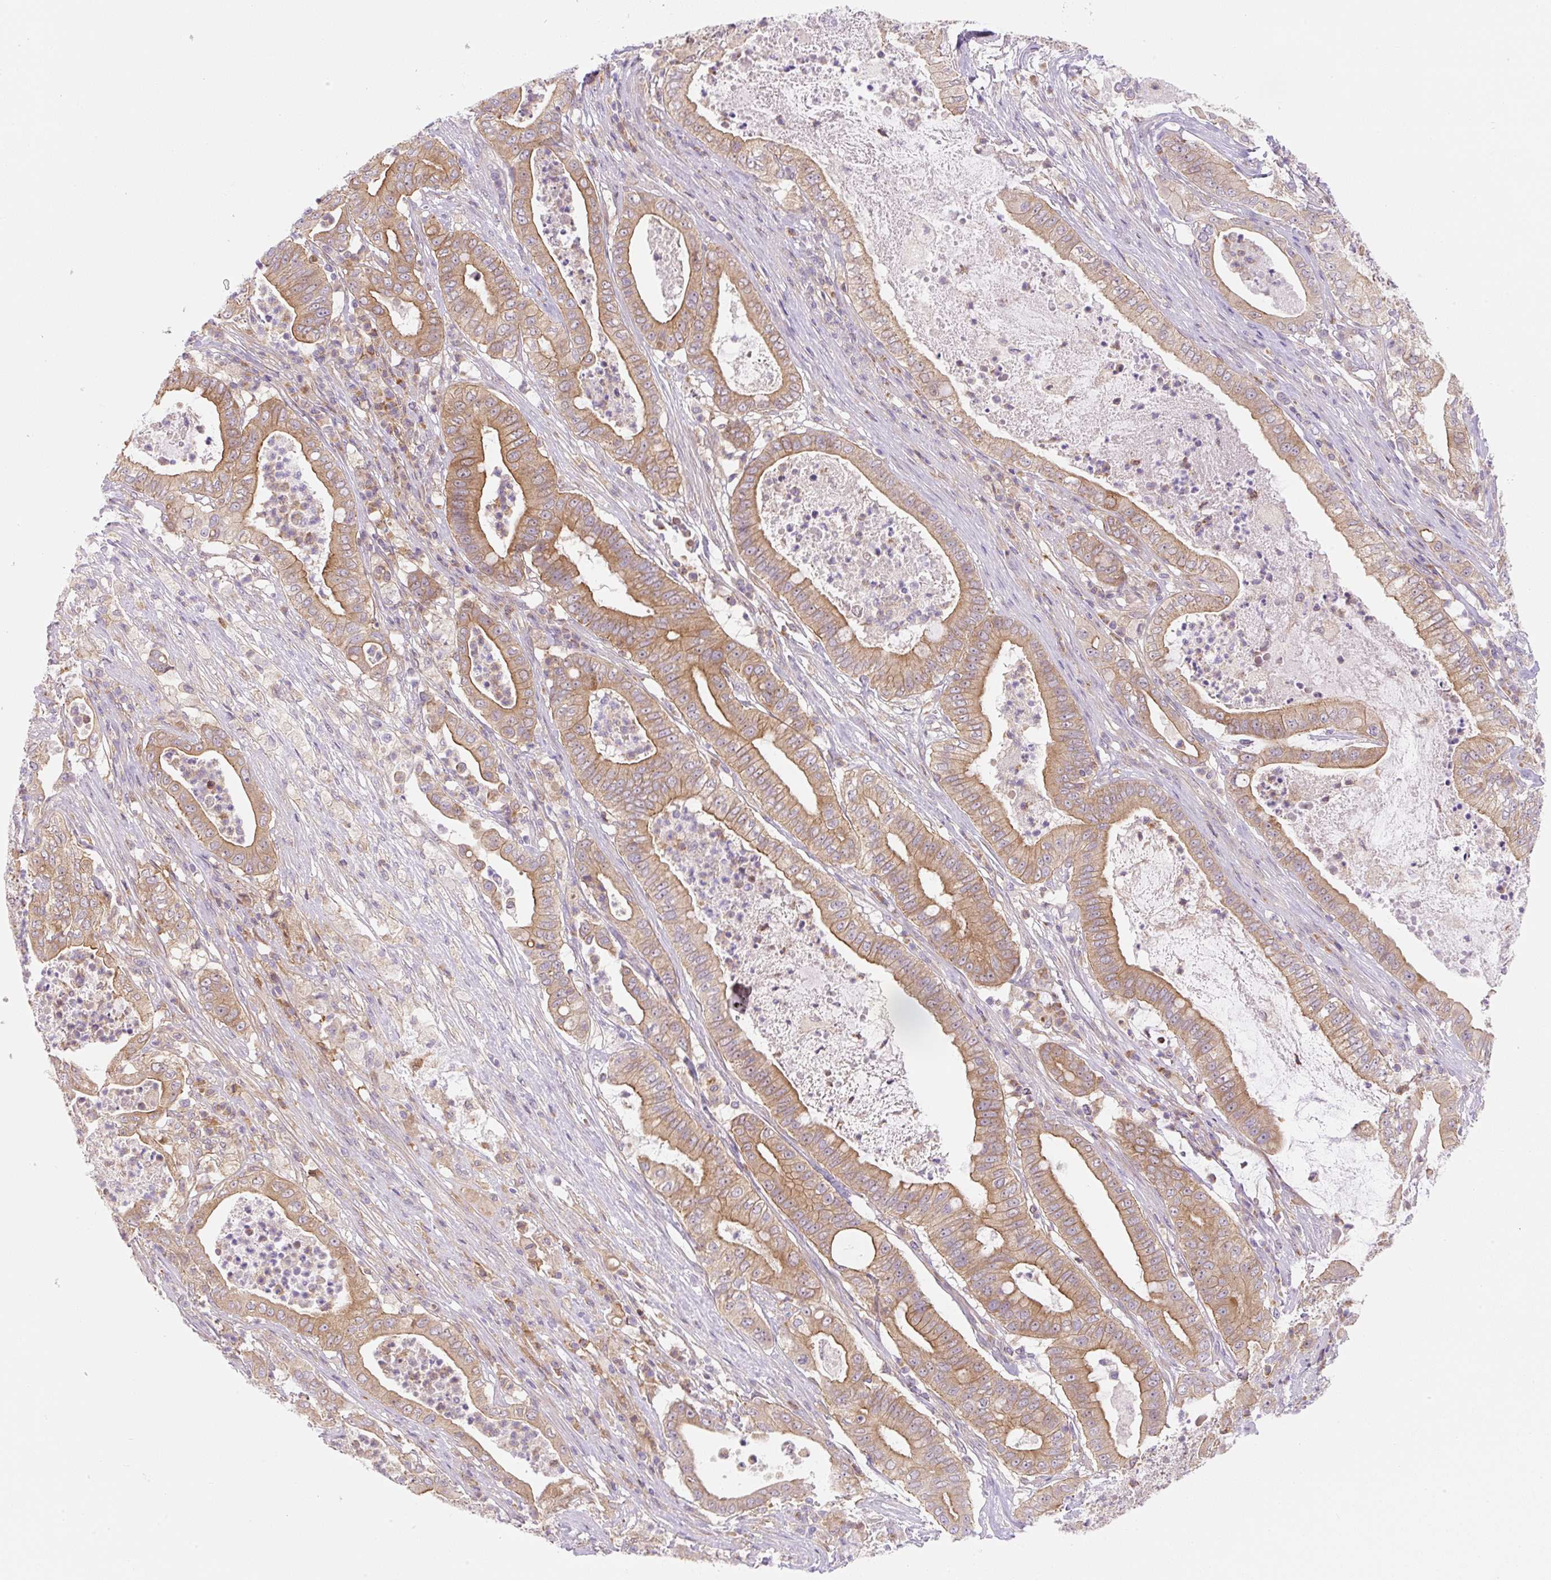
{"staining": {"intensity": "moderate", "quantity": ">75%", "location": "cytoplasmic/membranous"}, "tissue": "pancreatic cancer", "cell_type": "Tumor cells", "image_type": "cancer", "snomed": [{"axis": "morphology", "description": "Adenocarcinoma, NOS"}, {"axis": "topography", "description": "Pancreas"}], "caption": "A micrograph of human pancreatic adenocarcinoma stained for a protein exhibits moderate cytoplasmic/membranous brown staining in tumor cells.", "gene": "OMA1", "patient": {"sex": "male", "age": 71}}